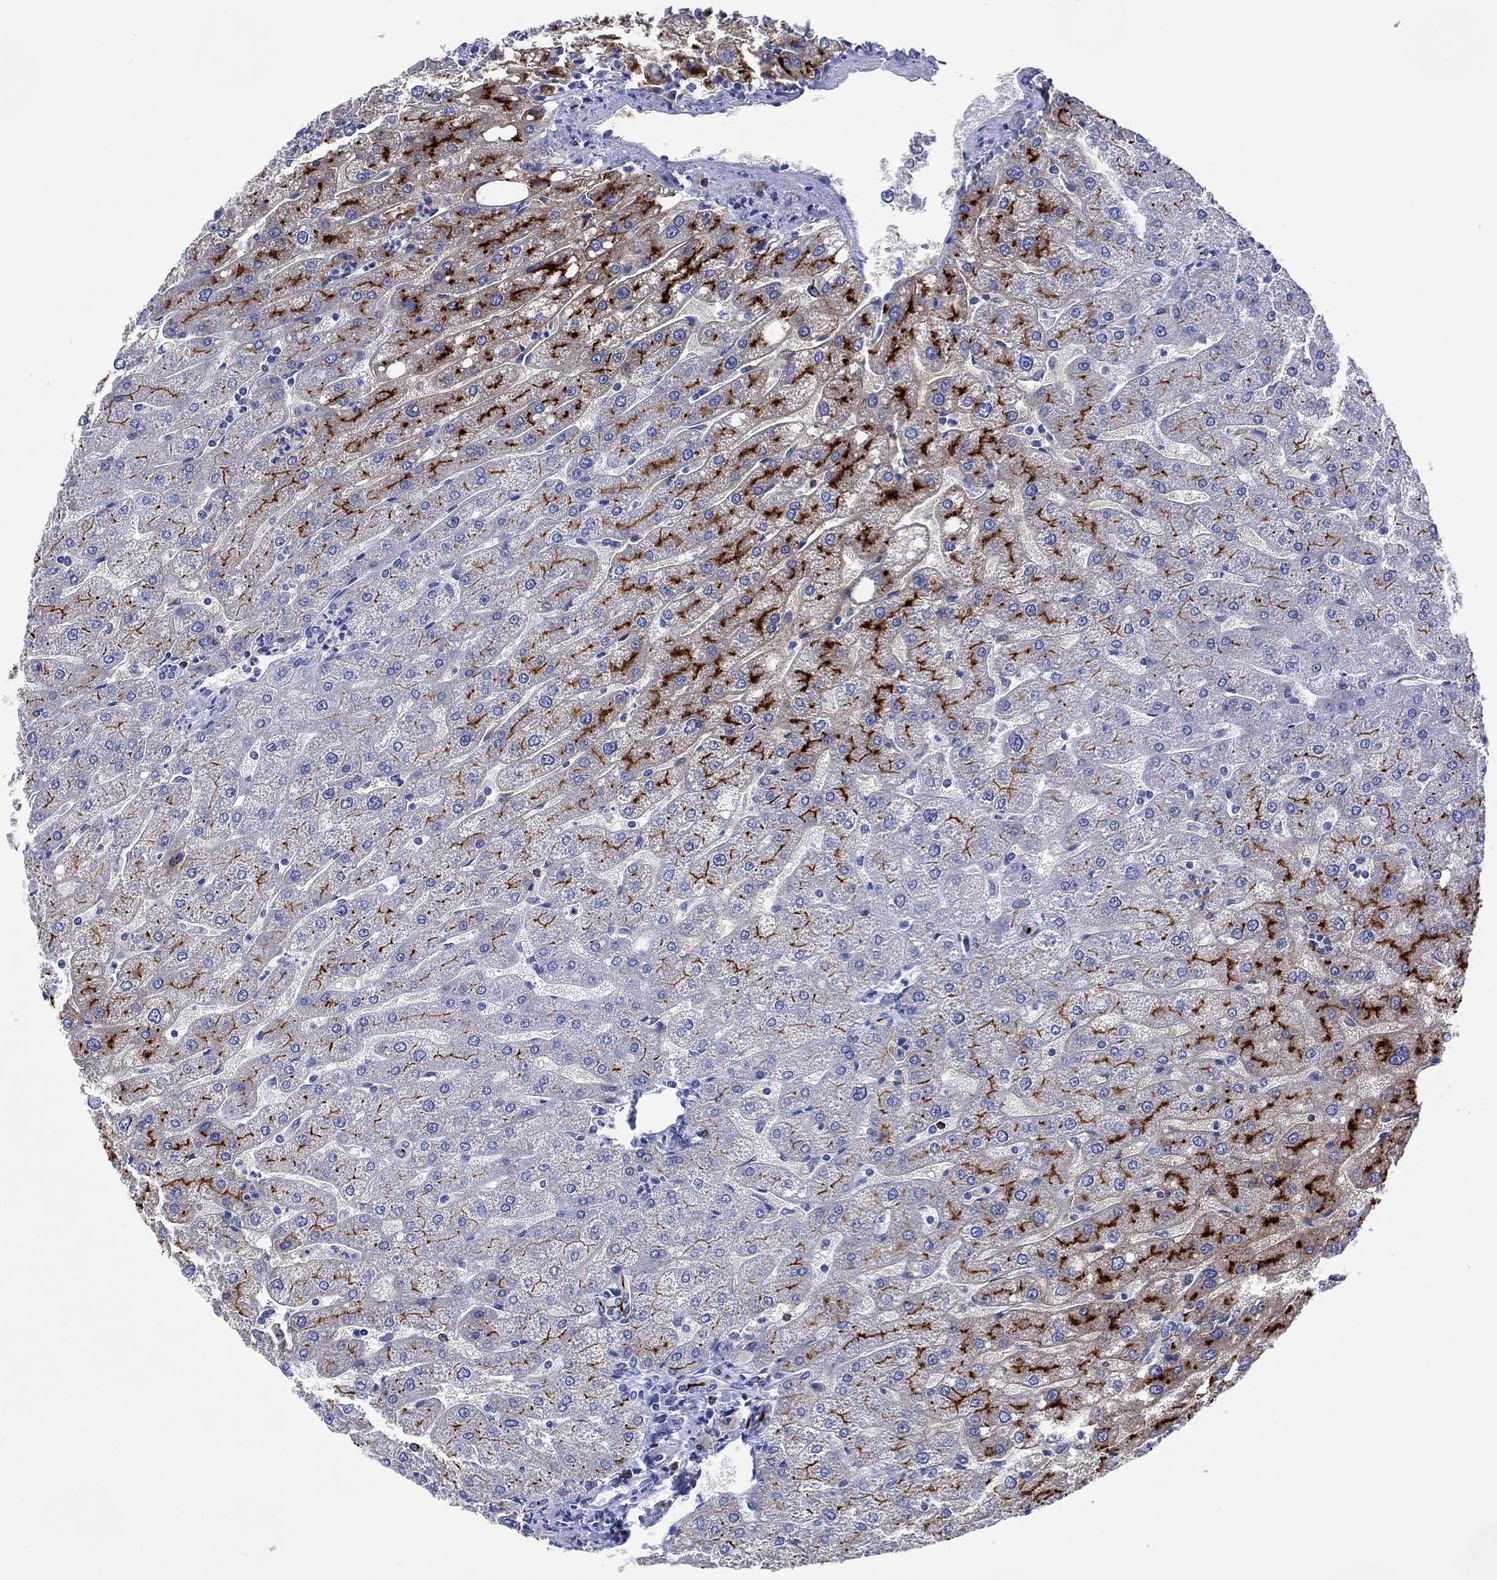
{"staining": {"intensity": "negative", "quantity": "none", "location": "none"}, "tissue": "liver", "cell_type": "Cholangiocytes", "image_type": "normal", "snomed": [{"axis": "morphology", "description": "Normal tissue, NOS"}, {"axis": "topography", "description": "Liver"}], "caption": "The photomicrograph shows no staining of cholangiocytes in normal liver. (DAB (3,3'-diaminobenzidine) immunohistochemistry, high magnification).", "gene": "DPP4", "patient": {"sex": "male", "age": 67}}